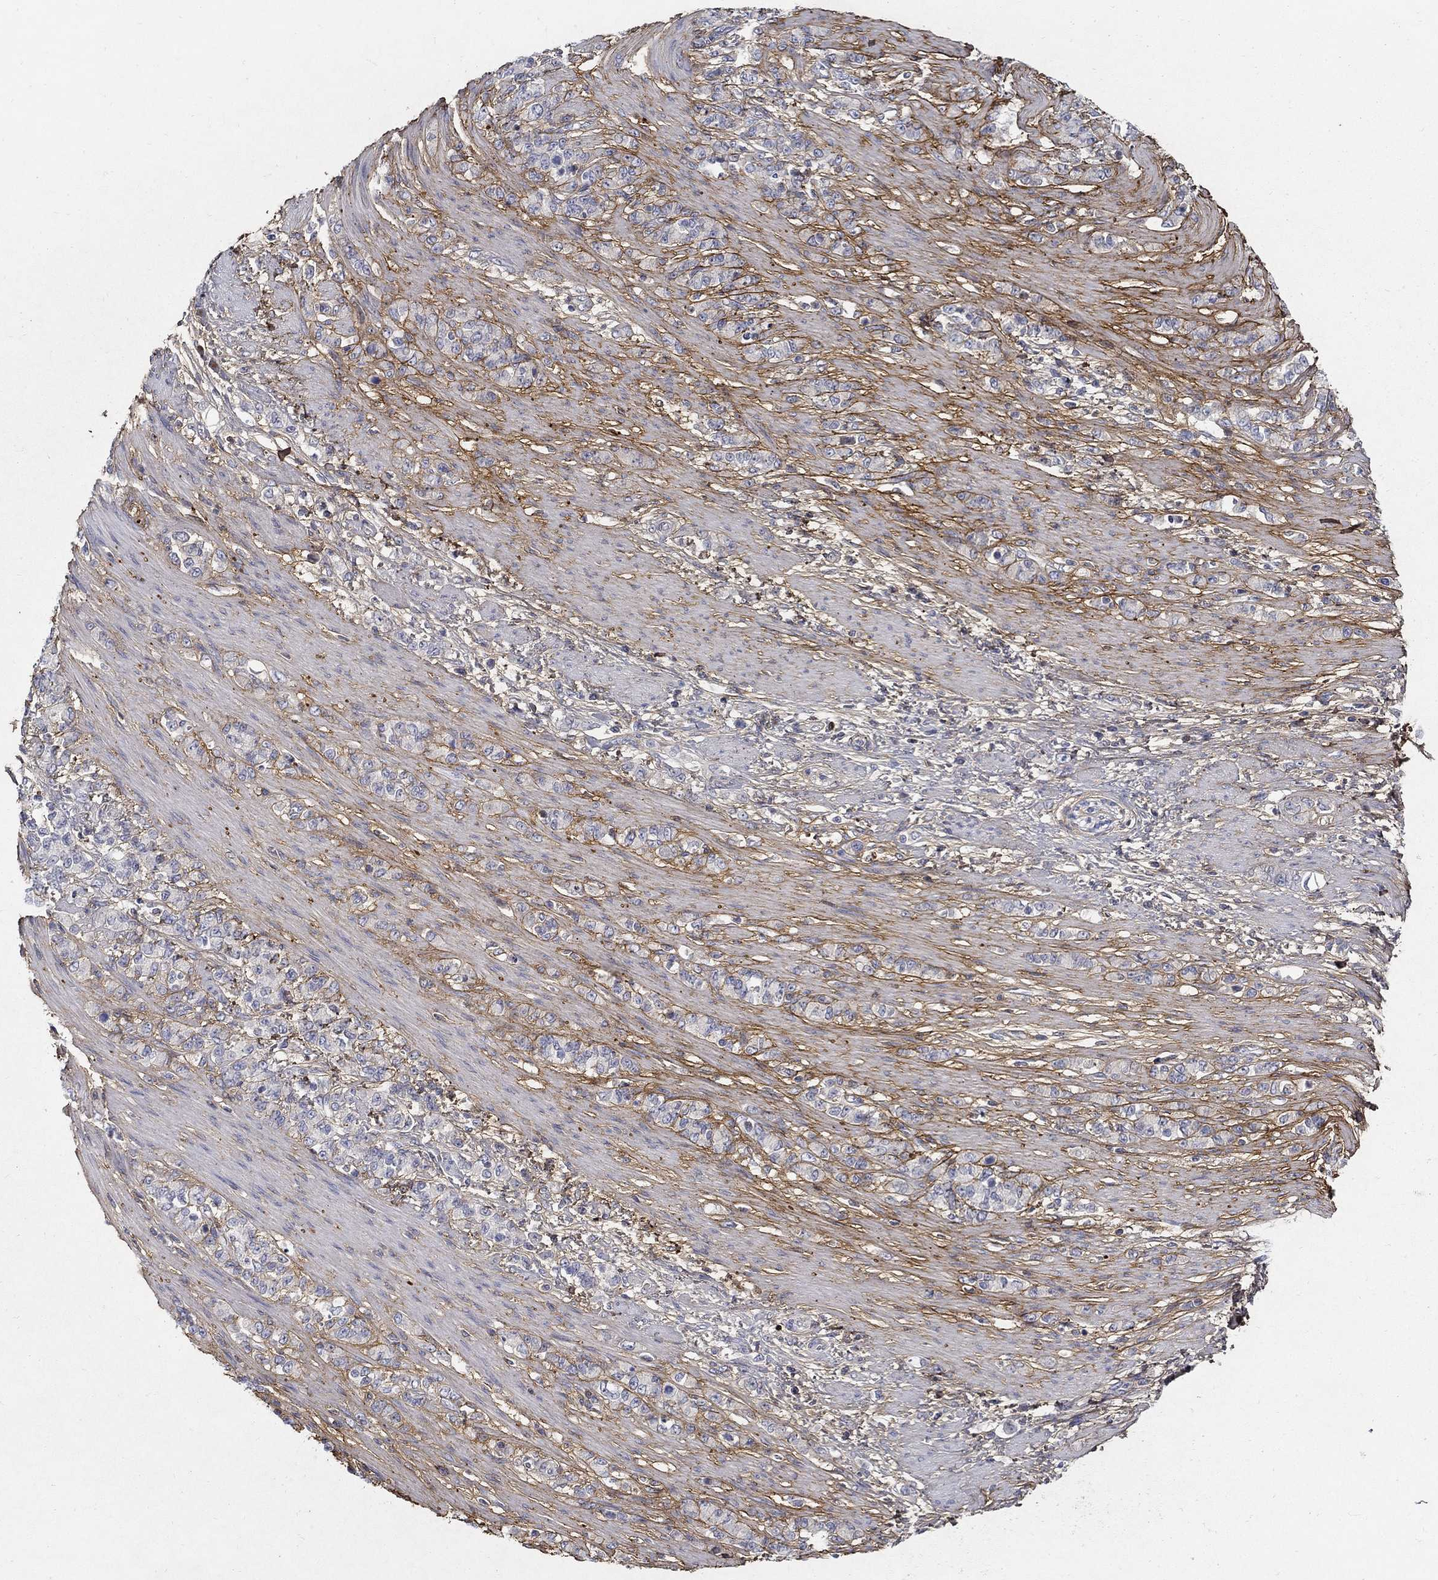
{"staining": {"intensity": "negative", "quantity": "none", "location": "none"}, "tissue": "stomach cancer", "cell_type": "Tumor cells", "image_type": "cancer", "snomed": [{"axis": "morphology", "description": "Normal tissue, NOS"}, {"axis": "morphology", "description": "Adenocarcinoma, NOS"}, {"axis": "topography", "description": "Stomach"}], "caption": "Tumor cells show no significant expression in stomach adenocarcinoma.", "gene": "TGFBI", "patient": {"sex": "female", "age": 79}}